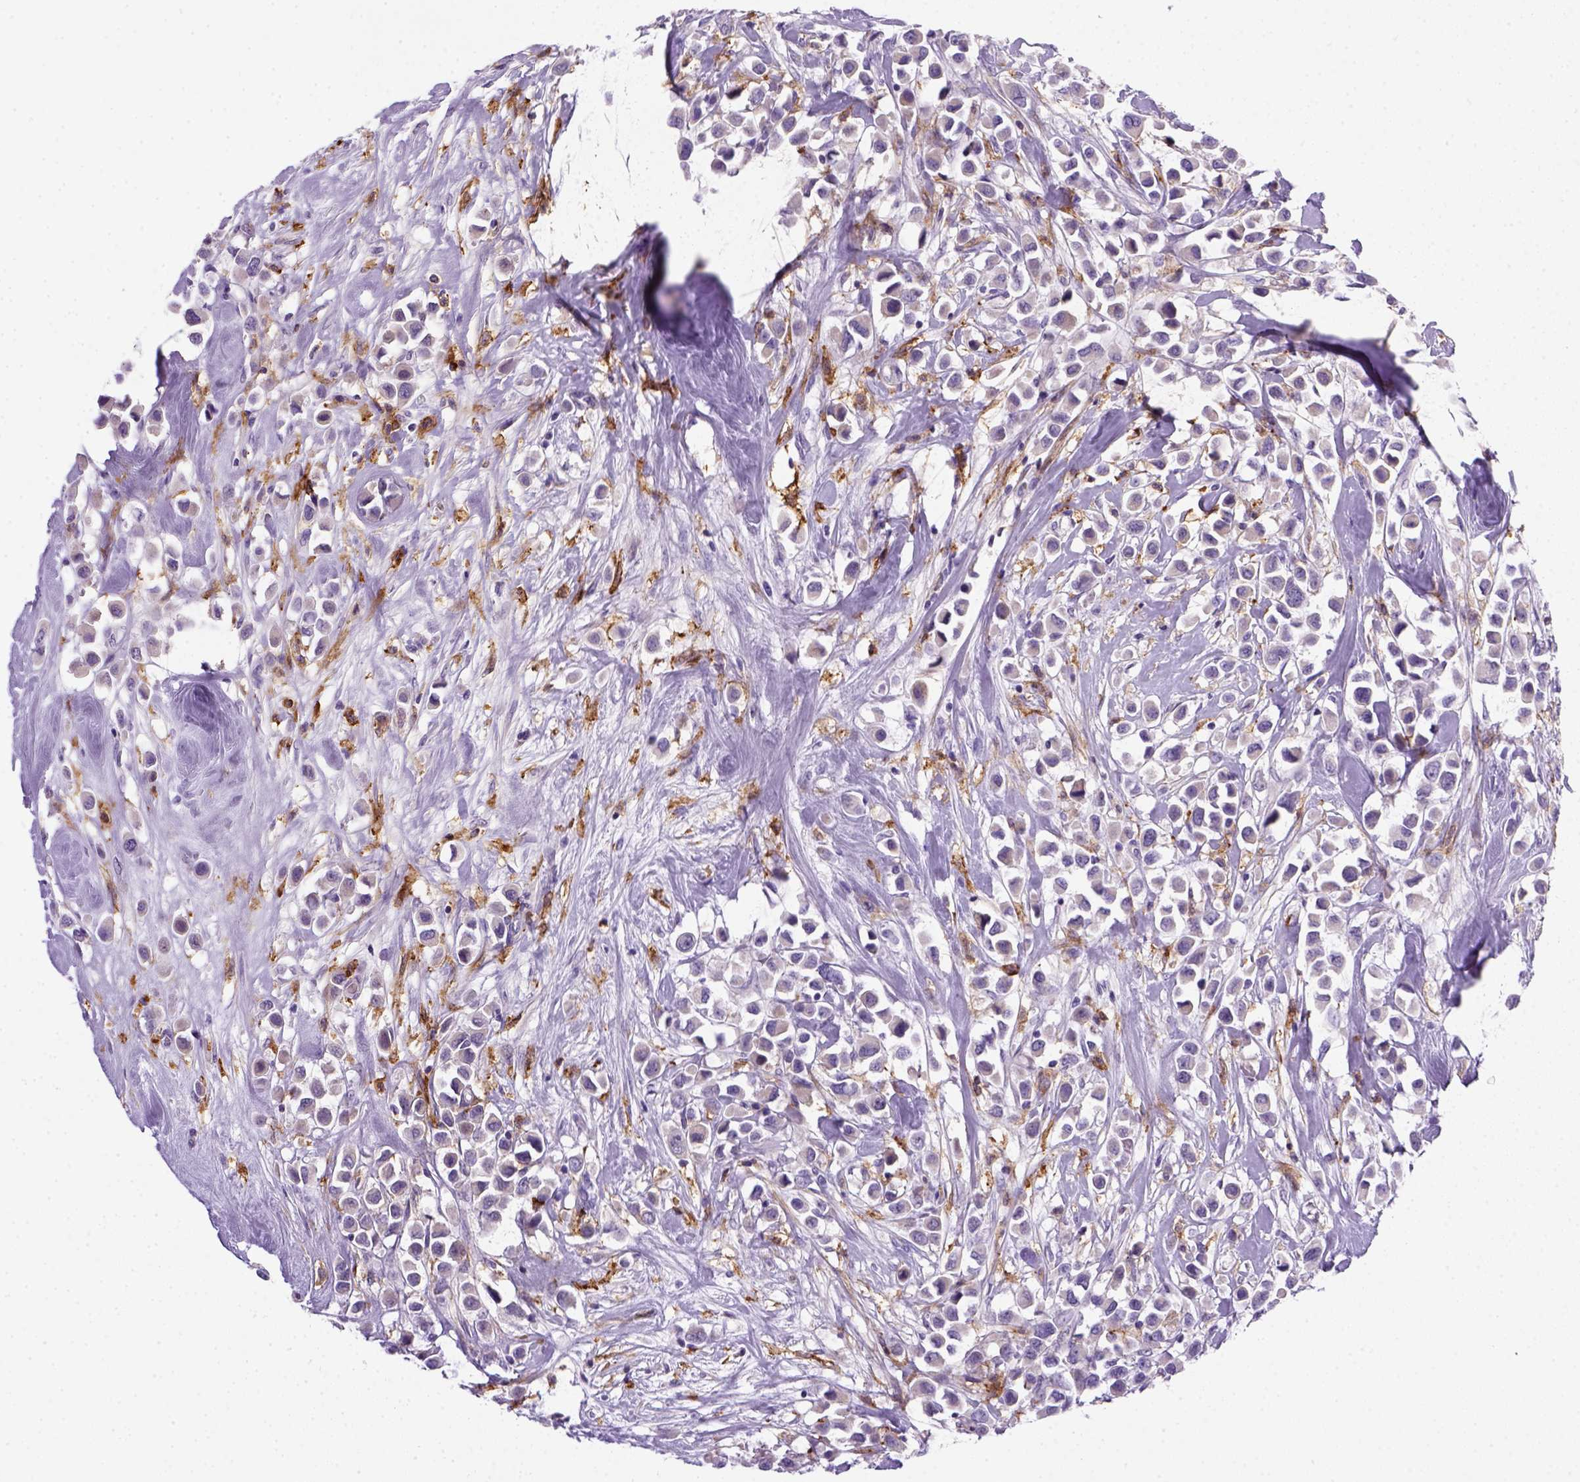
{"staining": {"intensity": "negative", "quantity": "none", "location": "none"}, "tissue": "breast cancer", "cell_type": "Tumor cells", "image_type": "cancer", "snomed": [{"axis": "morphology", "description": "Duct carcinoma"}, {"axis": "topography", "description": "Breast"}], "caption": "This is an immunohistochemistry (IHC) photomicrograph of human infiltrating ductal carcinoma (breast). There is no positivity in tumor cells.", "gene": "CD14", "patient": {"sex": "female", "age": 61}}